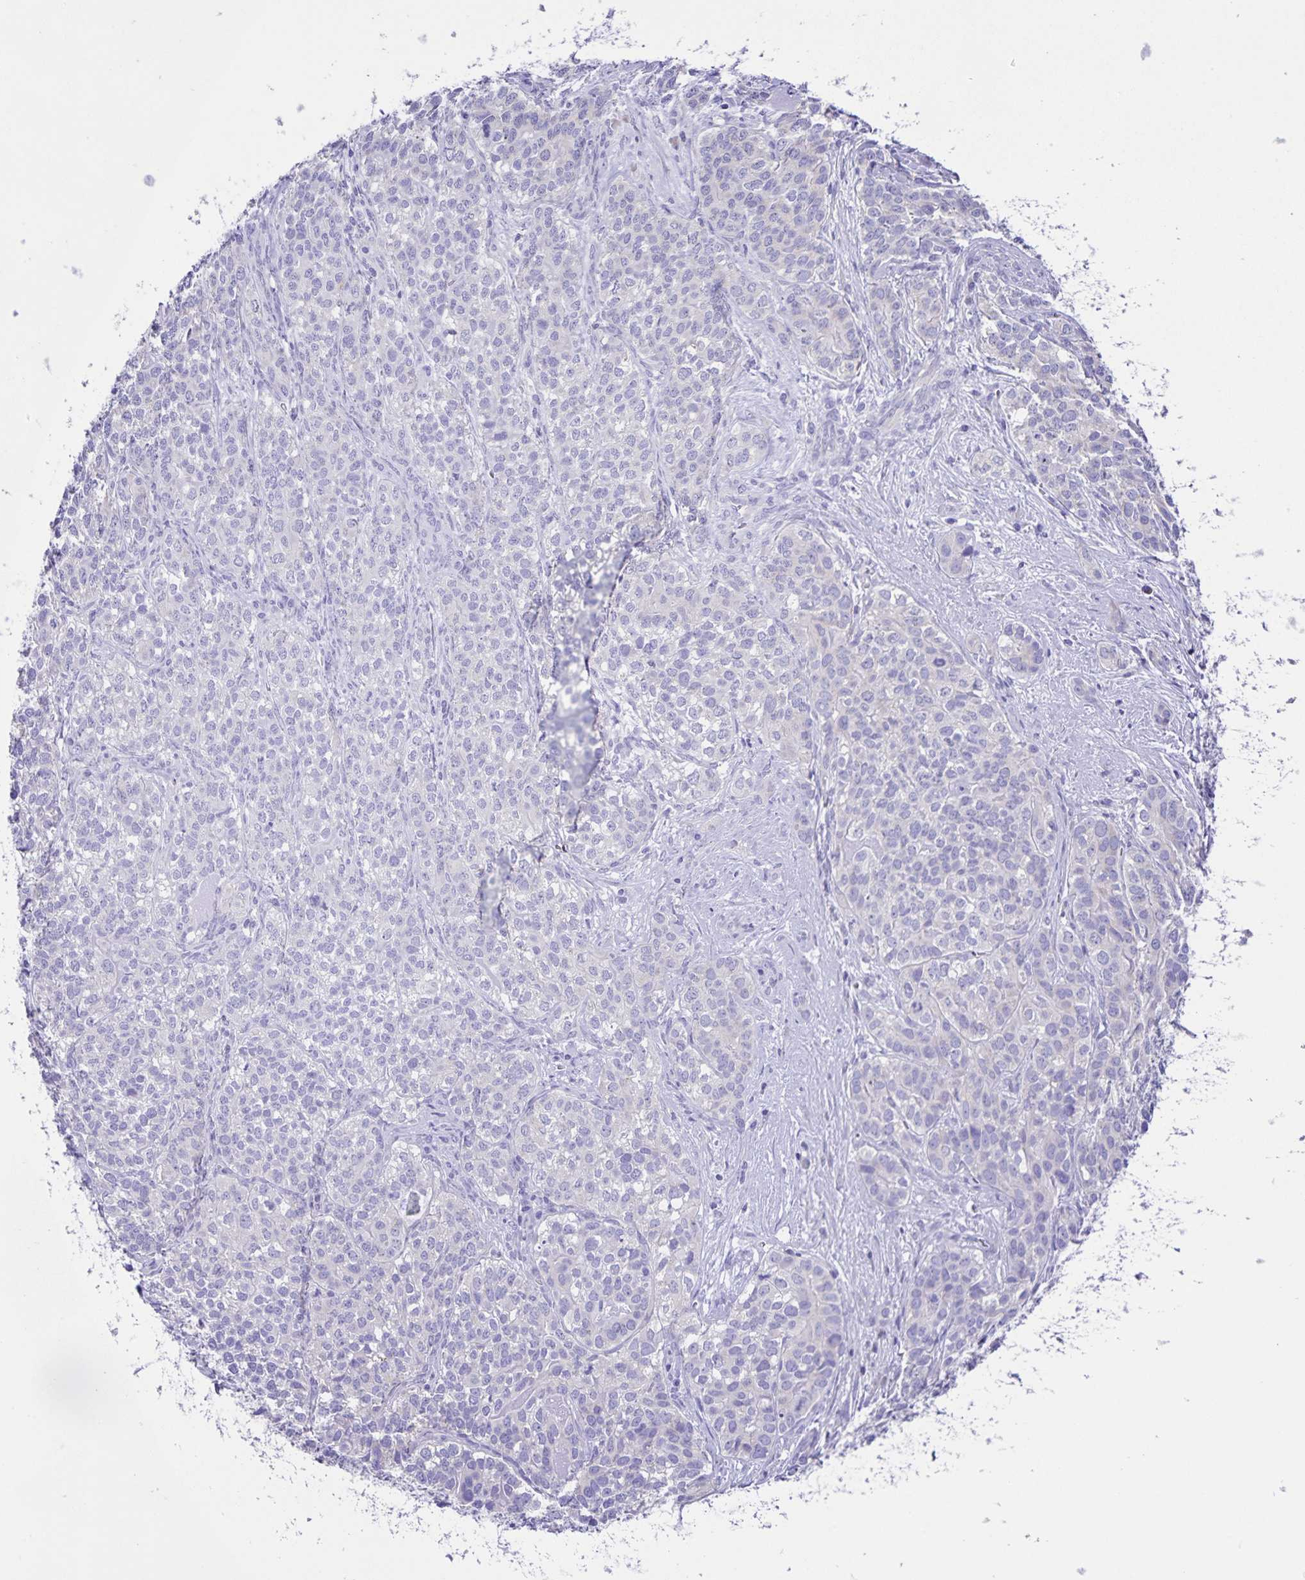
{"staining": {"intensity": "negative", "quantity": "none", "location": "none"}, "tissue": "liver cancer", "cell_type": "Tumor cells", "image_type": "cancer", "snomed": [{"axis": "morphology", "description": "Cholangiocarcinoma"}, {"axis": "topography", "description": "Liver"}], "caption": "High power microscopy micrograph of an immunohistochemistry (IHC) image of liver cancer, revealing no significant staining in tumor cells.", "gene": "CAPSL", "patient": {"sex": "male", "age": 56}}